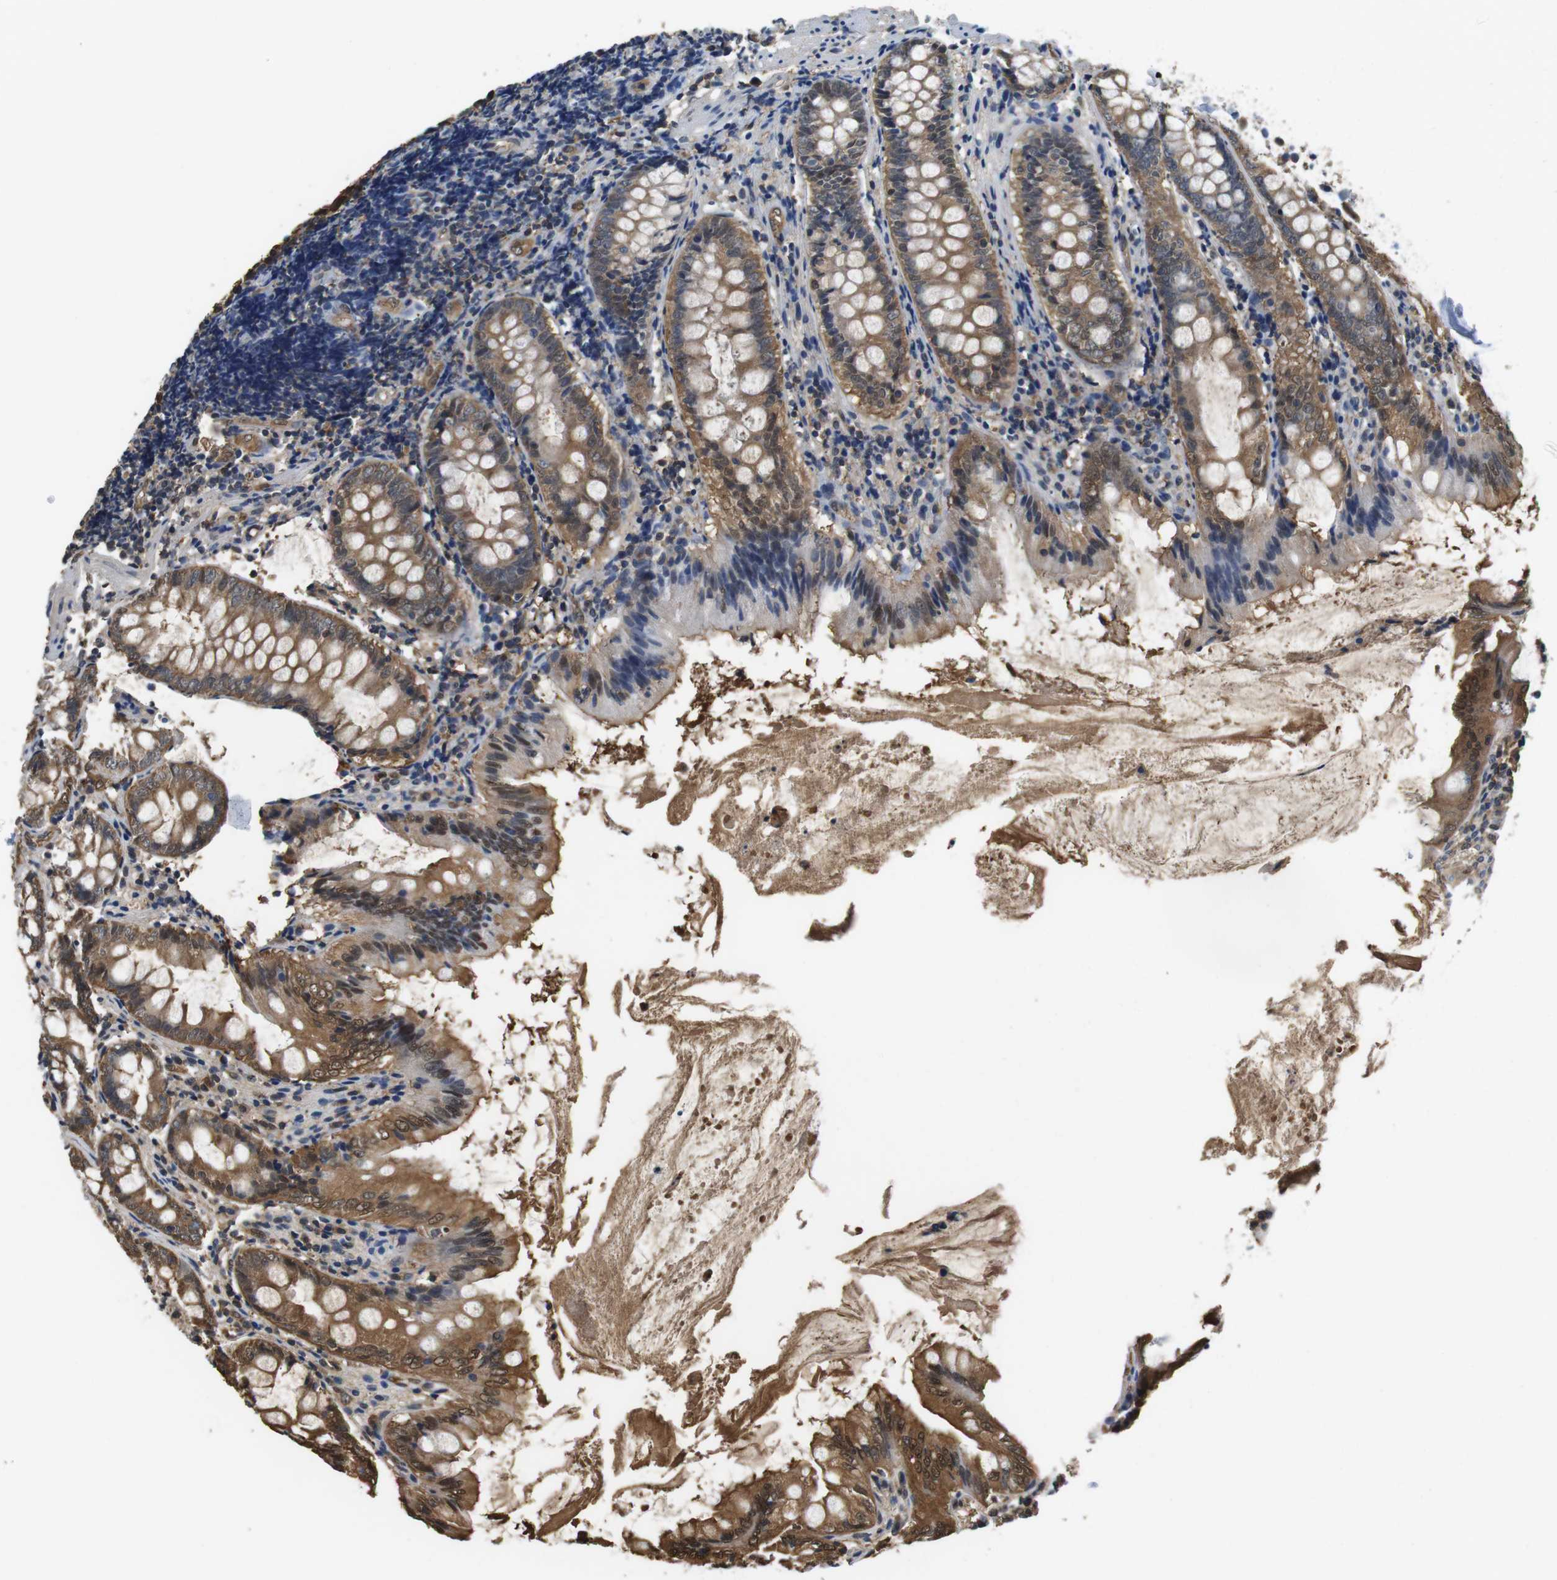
{"staining": {"intensity": "moderate", "quantity": ">75%", "location": "cytoplasmic/membranous,nuclear"}, "tissue": "appendix", "cell_type": "Glandular cells", "image_type": "normal", "snomed": [{"axis": "morphology", "description": "Normal tissue, NOS"}, {"axis": "topography", "description": "Appendix"}], "caption": "Glandular cells demonstrate medium levels of moderate cytoplasmic/membranous,nuclear positivity in approximately >75% of cells in unremarkable appendix.", "gene": "LDHA", "patient": {"sex": "female", "age": 77}}